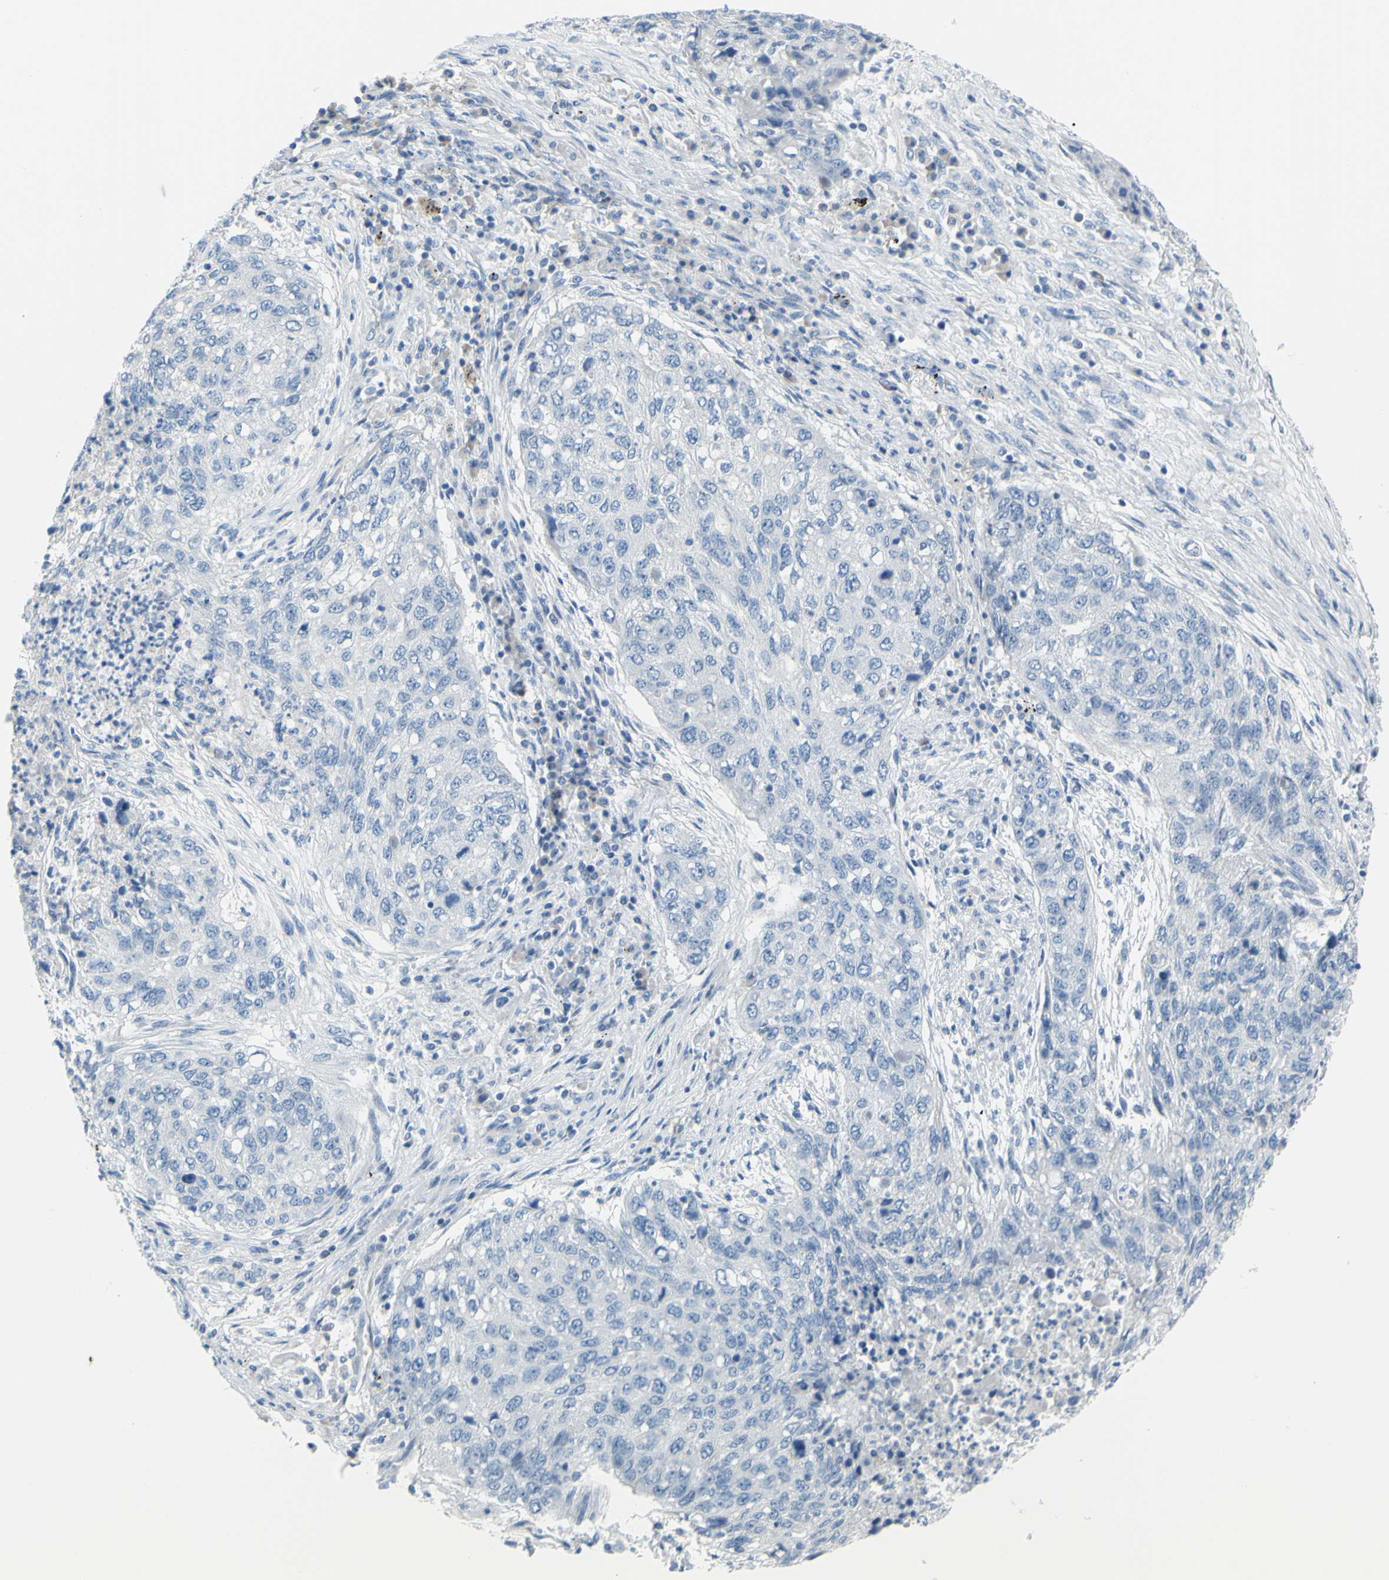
{"staining": {"intensity": "negative", "quantity": "none", "location": "none"}, "tissue": "lung cancer", "cell_type": "Tumor cells", "image_type": "cancer", "snomed": [{"axis": "morphology", "description": "Squamous cell carcinoma, NOS"}, {"axis": "topography", "description": "Lung"}], "caption": "Human squamous cell carcinoma (lung) stained for a protein using immunohistochemistry (IHC) displays no staining in tumor cells.", "gene": "DCT", "patient": {"sex": "female", "age": 63}}